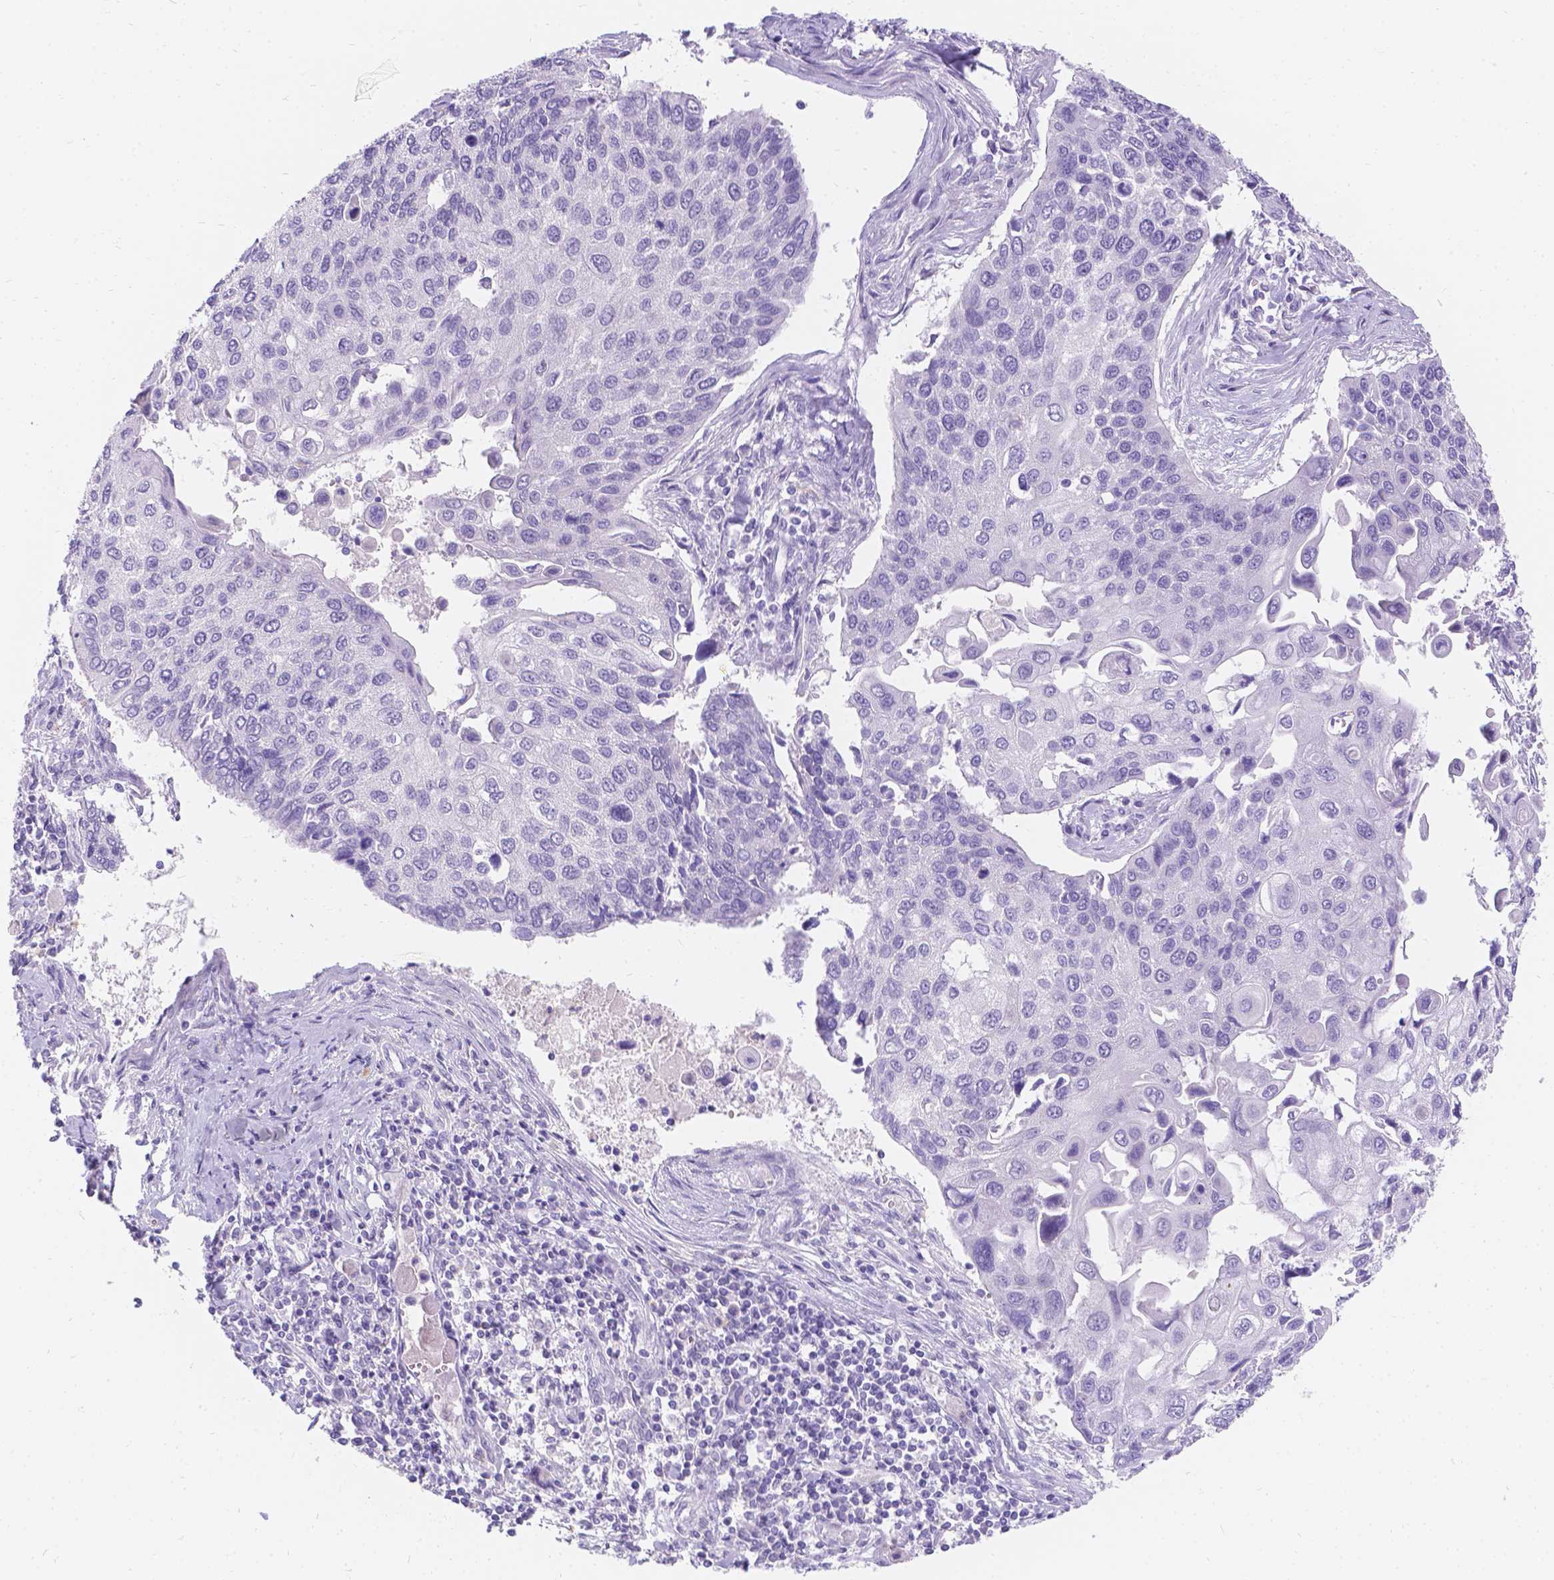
{"staining": {"intensity": "negative", "quantity": "none", "location": "none"}, "tissue": "lung cancer", "cell_type": "Tumor cells", "image_type": "cancer", "snomed": [{"axis": "morphology", "description": "Squamous cell carcinoma, NOS"}, {"axis": "morphology", "description": "Squamous cell carcinoma, metastatic, NOS"}, {"axis": "topography", "description": "Lung"}], "caption": "Immunohistochemical staining of human lung cancer (squamous cell carcinoma) demonstrates no significant staining in tumor cells.", "gene": "GNRHR", "patient": {"sex": "male", "age": 63}}